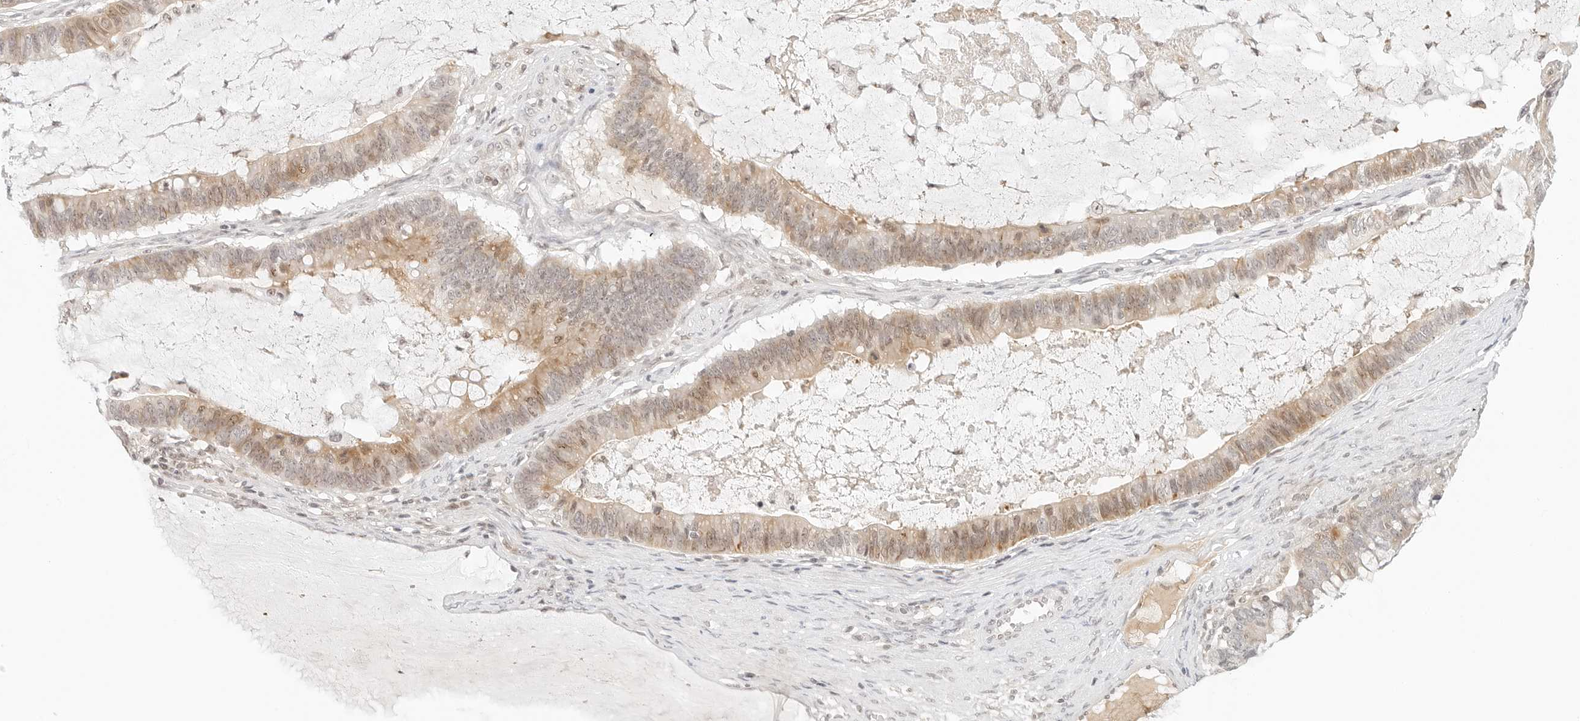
{"staining": {"intensity": "weak", "quantity": ">75%", "location": "cytoplasmic/membranous,nuclear"}, "tissue": "ovarian cancer", "cell_type": "Tumor cells", "image_type": "cancer", "snomed": [{"axis": "morphology", "description": "Cystadenocarcinoma, mucinous, NOS"}, {"axis": "topography", "description": "Ovary"}], "caption": "A brown stain labels weak cytoplasmic/membranous and nuclear expression of a protein in human ovarian cancer (mucinous cystadenocarcinoma) tumor cells. (IHC, brightfield microscopy, high magnification).", "gene": "NEO1", "patient": {"sex": "female", "age": 61}}